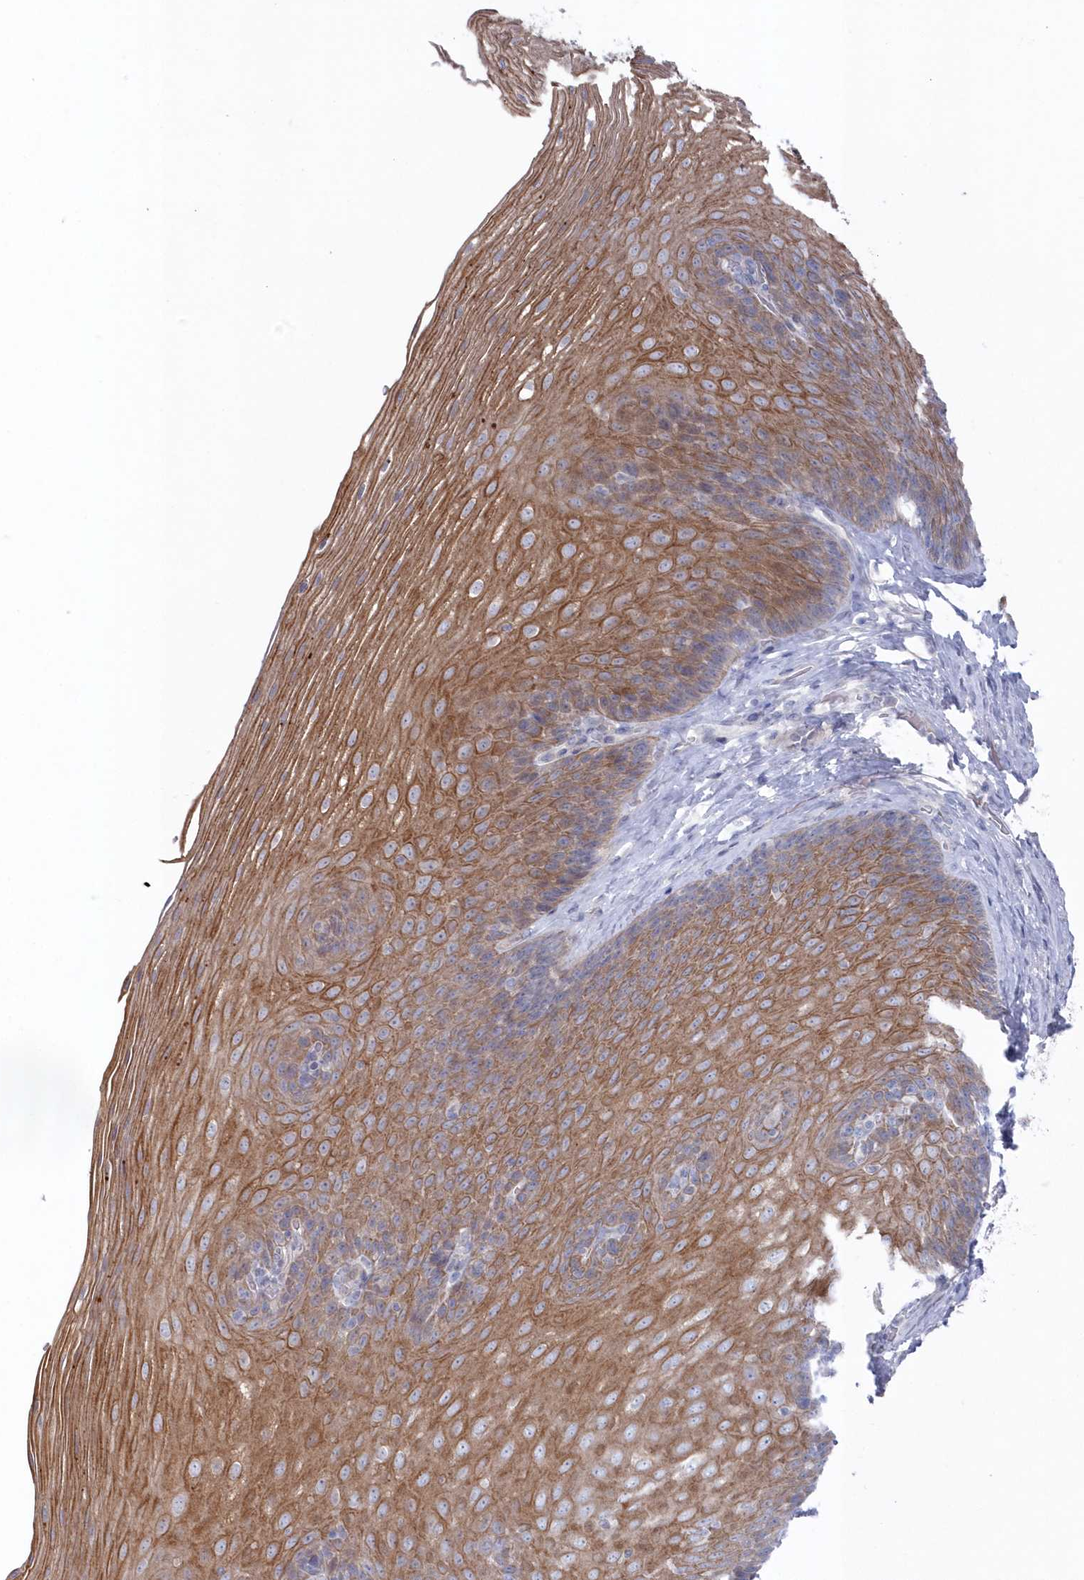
{"staining": {"intensity": "moderate", "quantity": ">75%", "location": "cytoplasmic/membranous"}, "tissue": "esophagus", "cell_type": "Squamous epithelial cells", "image_type": "normal", "snomed": [{"axis": "morphology", "description": "Normal tissue, NOS"}, {"axis": "topography", "description": "Esophagus"}], "caption": "A medium amount of moderate cytoplasmic/membranous positivity is appreciated in approximately >75% of squamous epithelial cells in unremarkable esophagus.", "gene": "KIAA1586", "patient": {"sex": "female", "age": 66}}